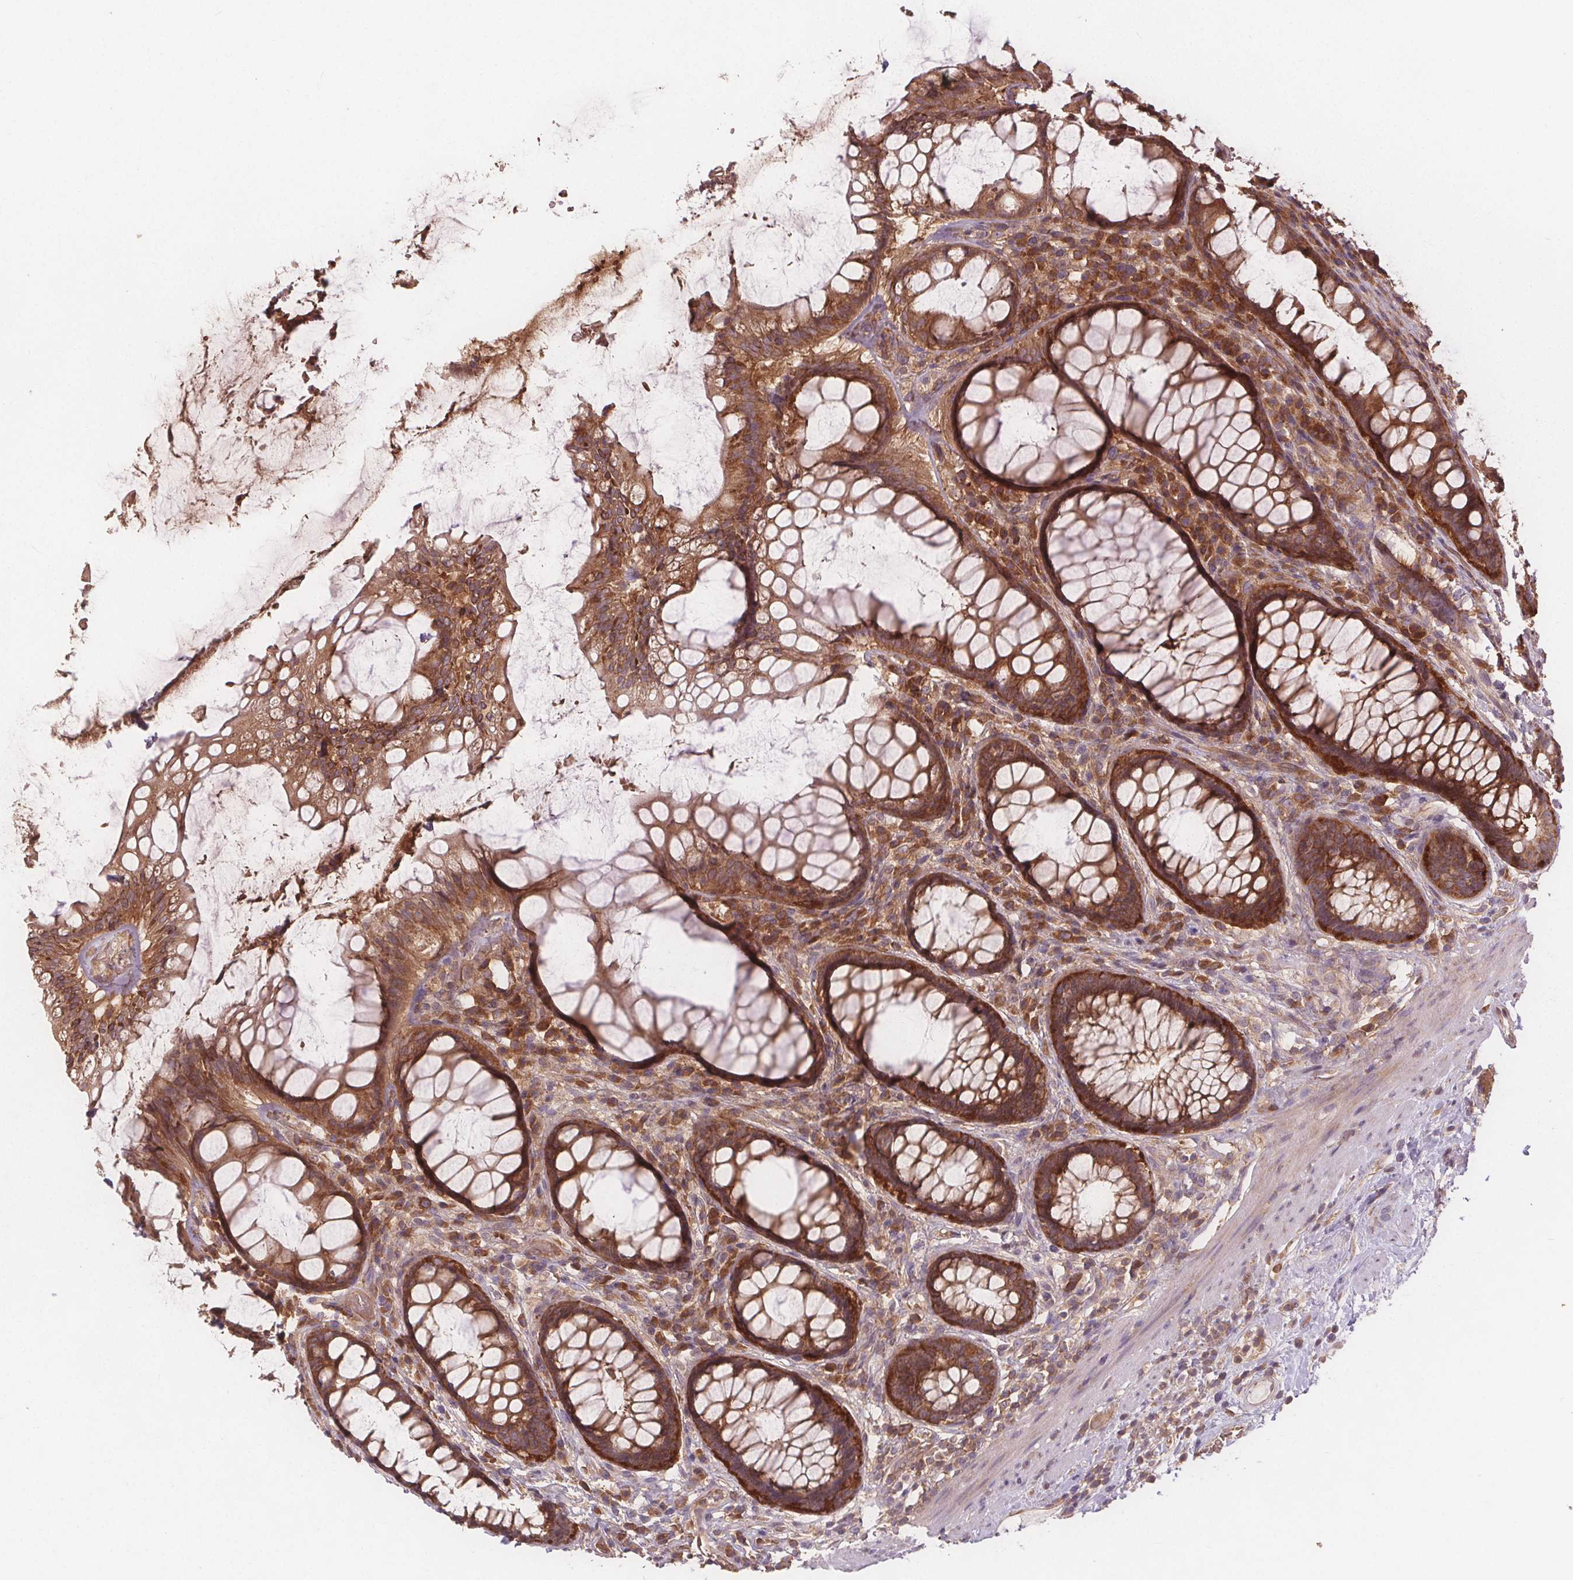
{"staining": {"intensity": "moderate", "quantity": ">75%", "location": "cytoplasmic/membranous"}, "tissue": "rectum", "cell_type": "Glandular cells", "image_type": "normal", "snomed": [{"axis": "morphology", "description": "Normal tissue, NOS"}, {"axis": "topography", "description": "Rectum"}], "caption": "An immunohistochemistry photomicrograph of benign tissue is shown. Protein staining in brown shows moderate cytoplasmic/membranous positivity in rectum within glandular cells. (IHC, brightfield microscopy, high magnification).", "gene": "EIF3D", "patient": {"sex": "male", "age": 72}}